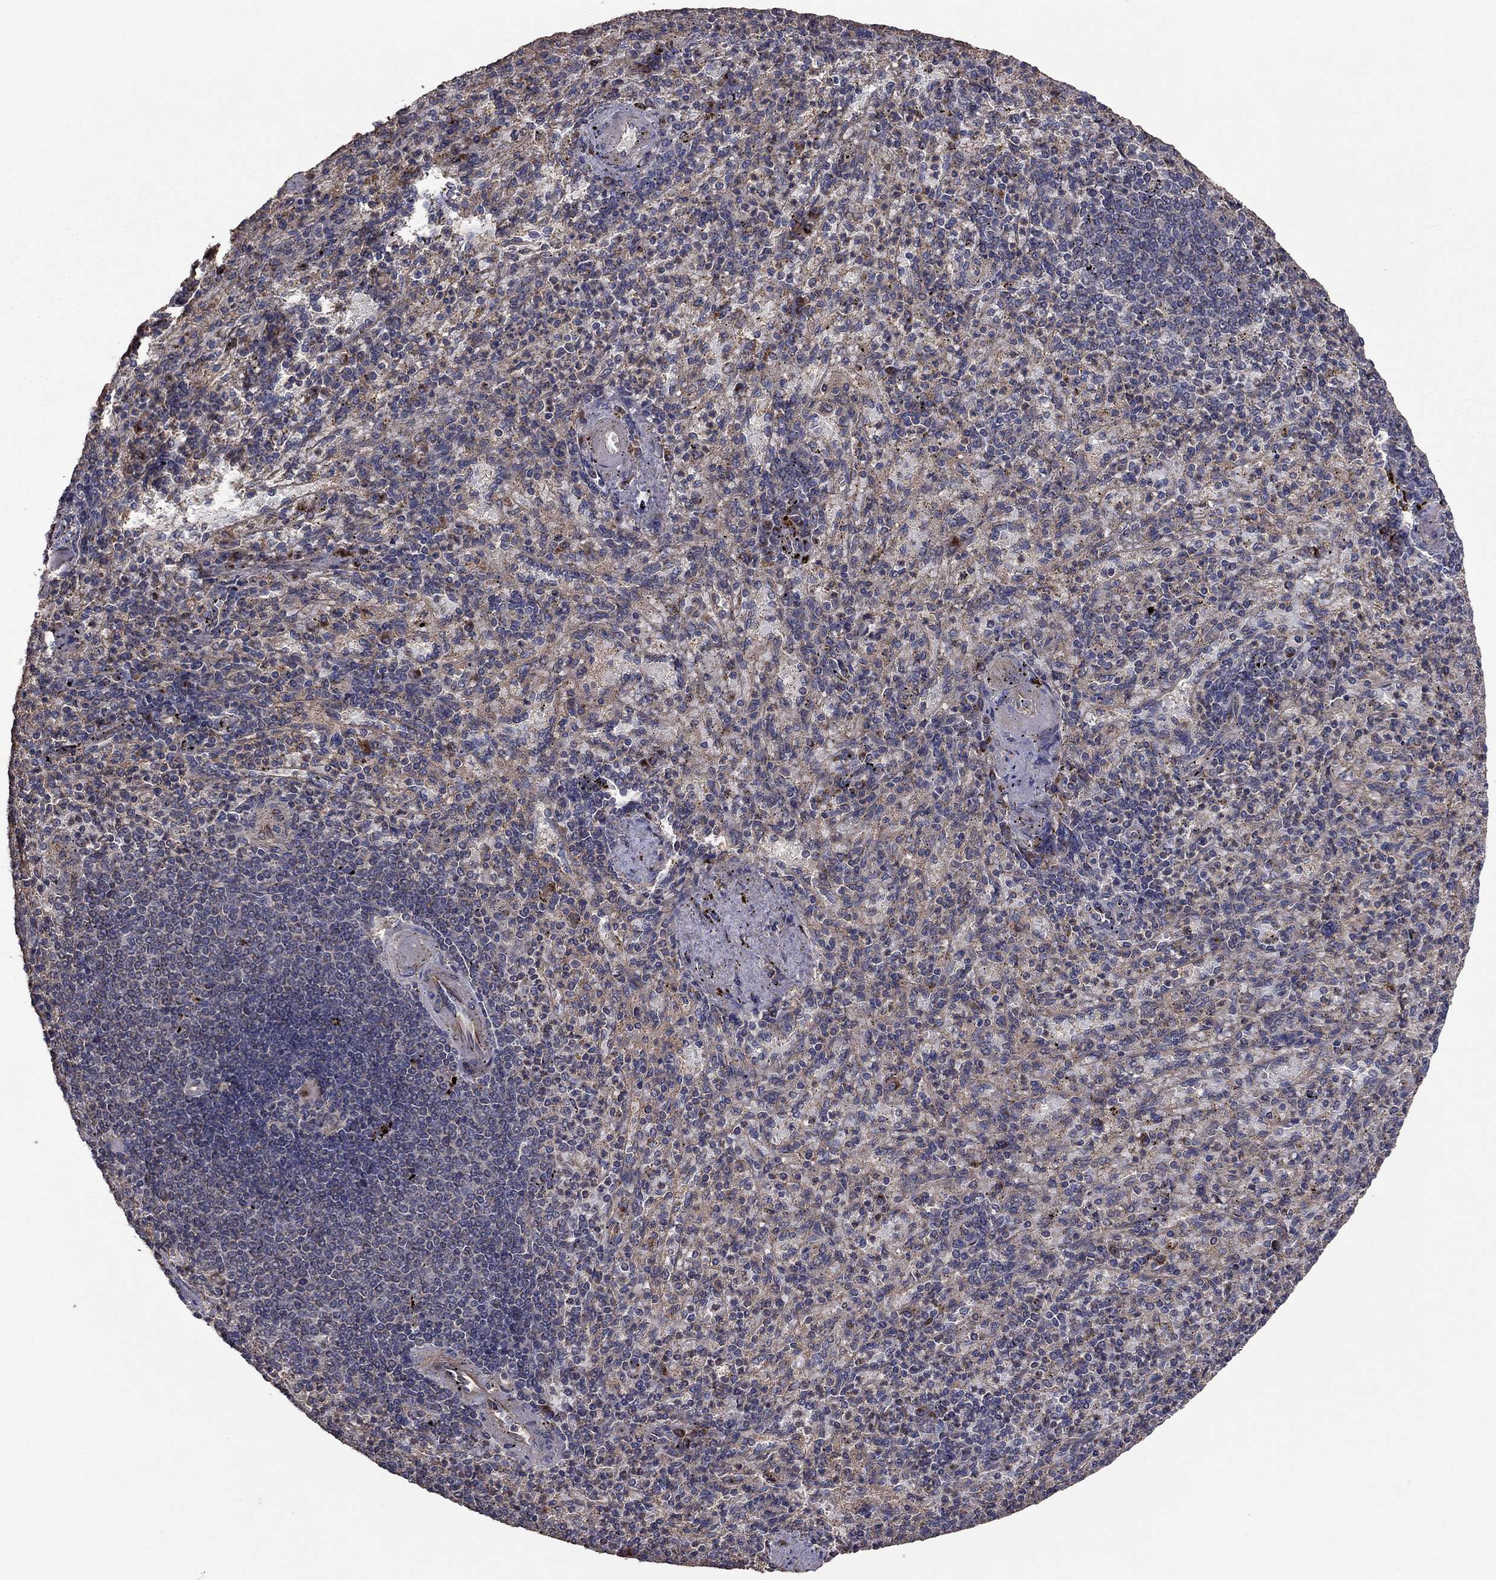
{"staining": {"intensity": "negative", "quantity": "none", "location": "none"}, "tissue": "spleen", "cell_type": "Cells in red pulp", "image_type": "normal", "snomed": [{"axis": "morphology", "description": "Normal tissue, NOS"}, {"axis": "topography", "description": "Spleen"}], "caption": "The photomicrograph shows no significant staining in cells in red pulp of spleen. (Stains: DAB (3,3'-diaminobenzidine) immunohistochemistry (IHC) with hematoxylin counter stain, Microscopy: brightfield microscopy at high magnification).", "gene": "FLT4", "patient": {"sex": "female", "age": 74}}